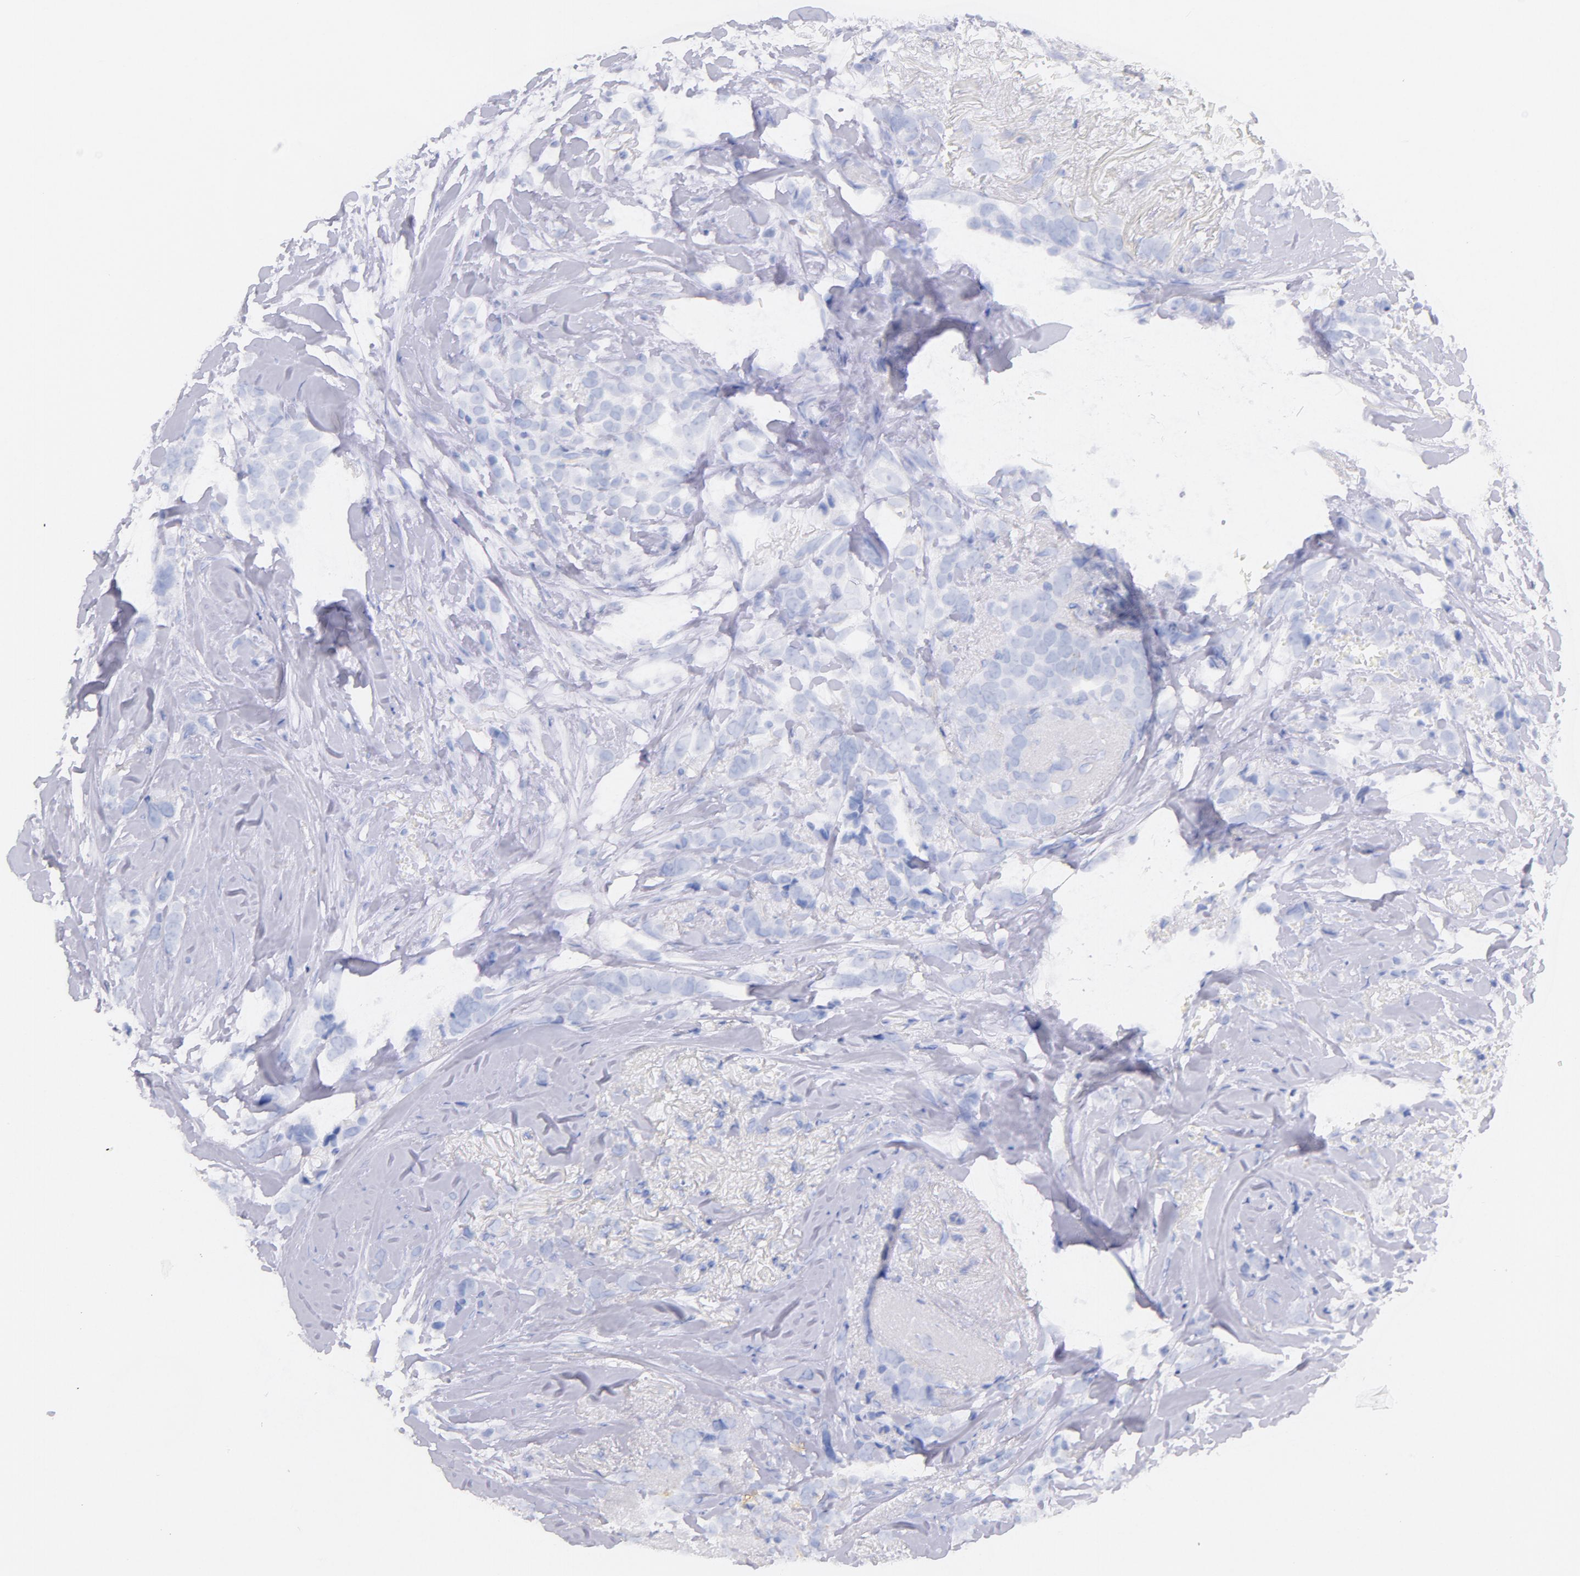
{"staining": {"intensity": "negative", "quantity": "none", "location": "none"}, "tissue": "breast cancer", "cell_type": "Tumor cells", "image_type": "cancer", "snomed": [{"axis": "morphology", "description": "Lobular carcinoma"}, {"axis": "topography", "description": "Breast"}], "caption": "Breast cancer stained for a protein using IHC shows no positivity tumor cells.", "gene": "CD44", "patient": {"sex": "female", "age": 57}}